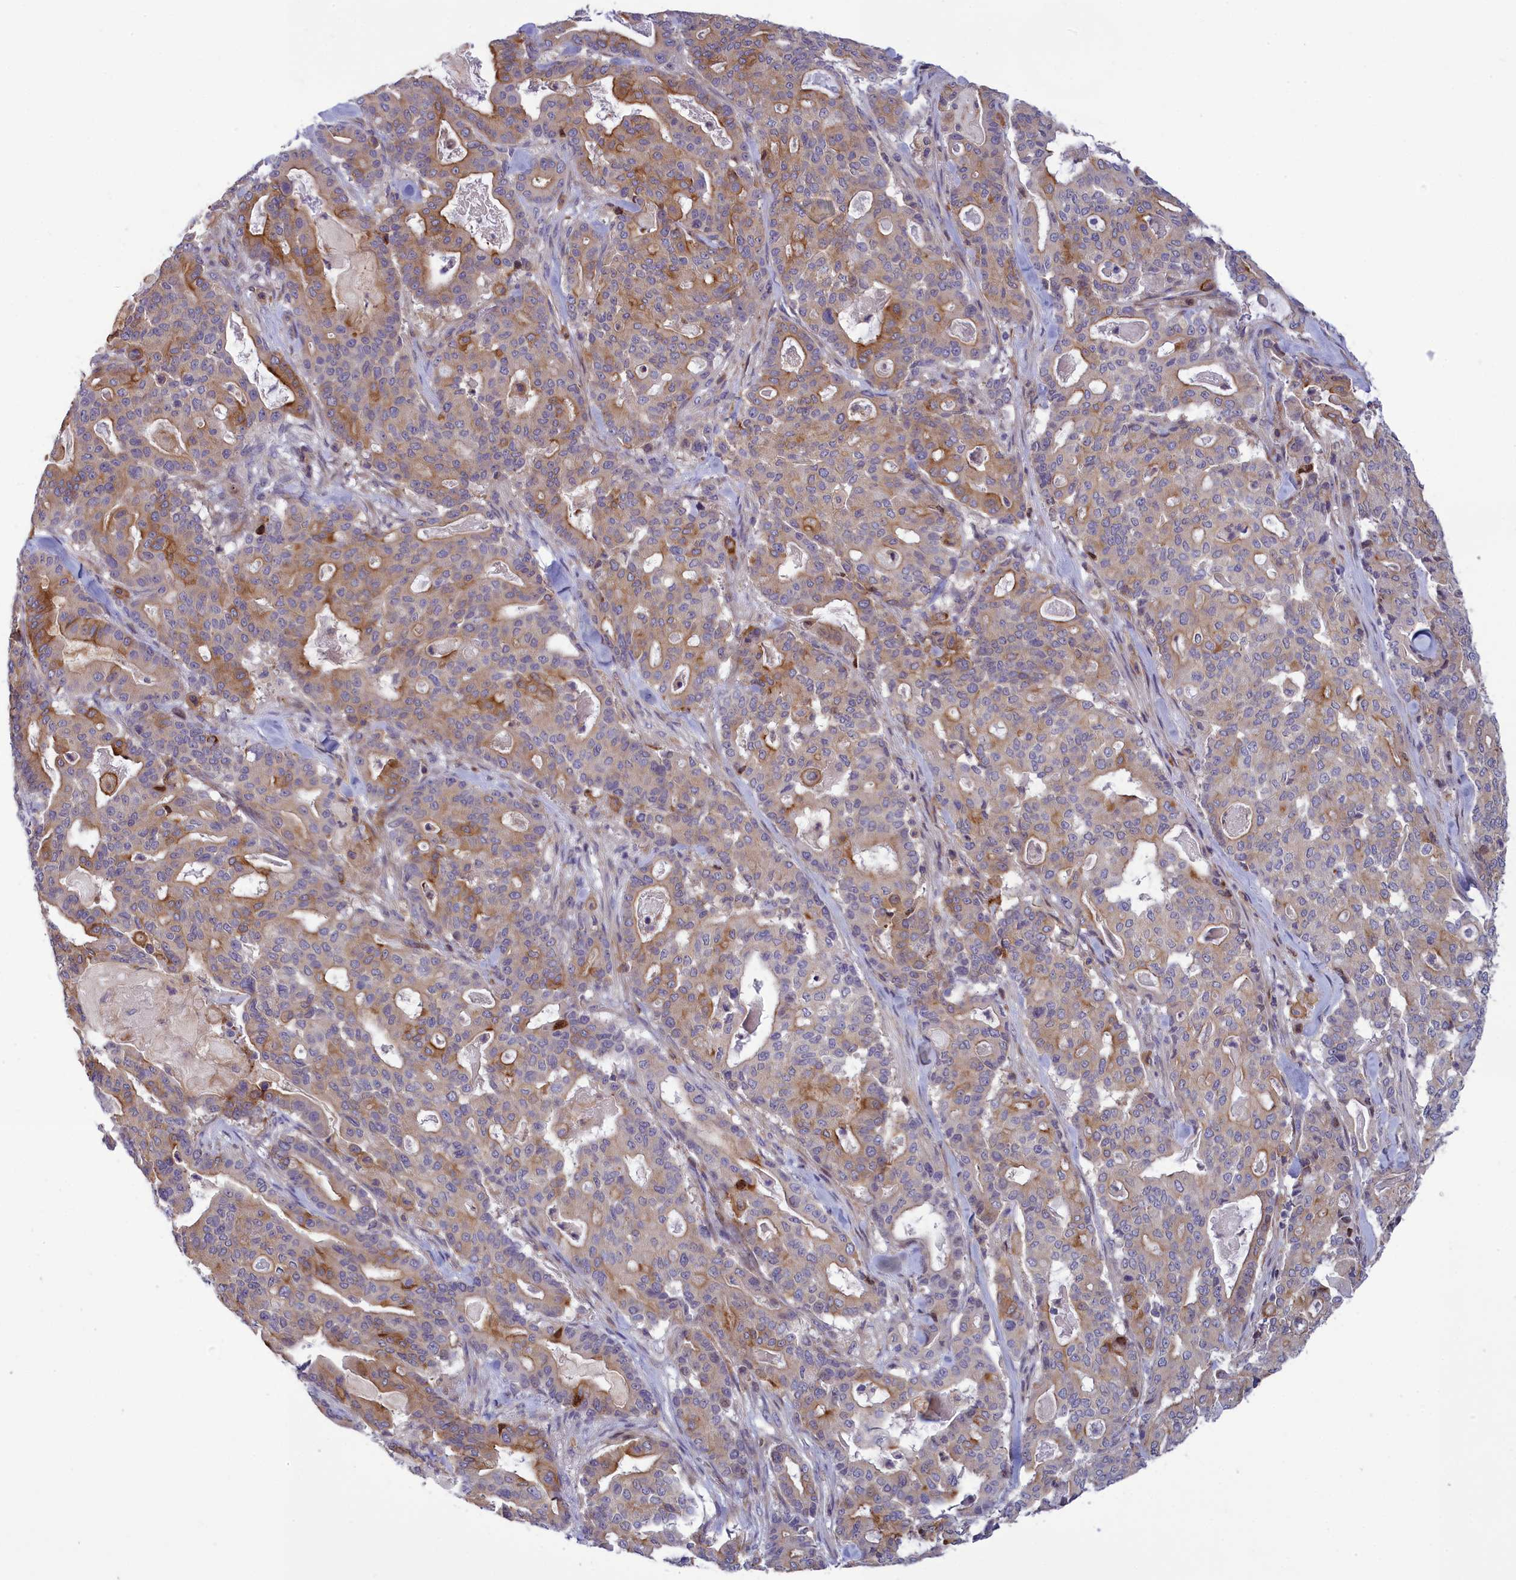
{"staining": {"intensity": "moderate", "quantity": "25%-75%", "location": "cytoplasmic/membranous"}, "tissue": "pancreatic cancer", "cell_type": "Tumor cells", "image_type": "cancer", "snomed": [{"axis": "morphology", "description": "Adenocarcinoma, NOS"}, {"axis": "topography", "description": "Pancreas"}], "caption": "Pancreatic adenocarcinoma tissue demonstrates moderate cytoplasmic/membranous staining in approximately 25%-75% of tumor cells", "gene": "CORO2A", "patient": {"sex": "male", "age": 63}}